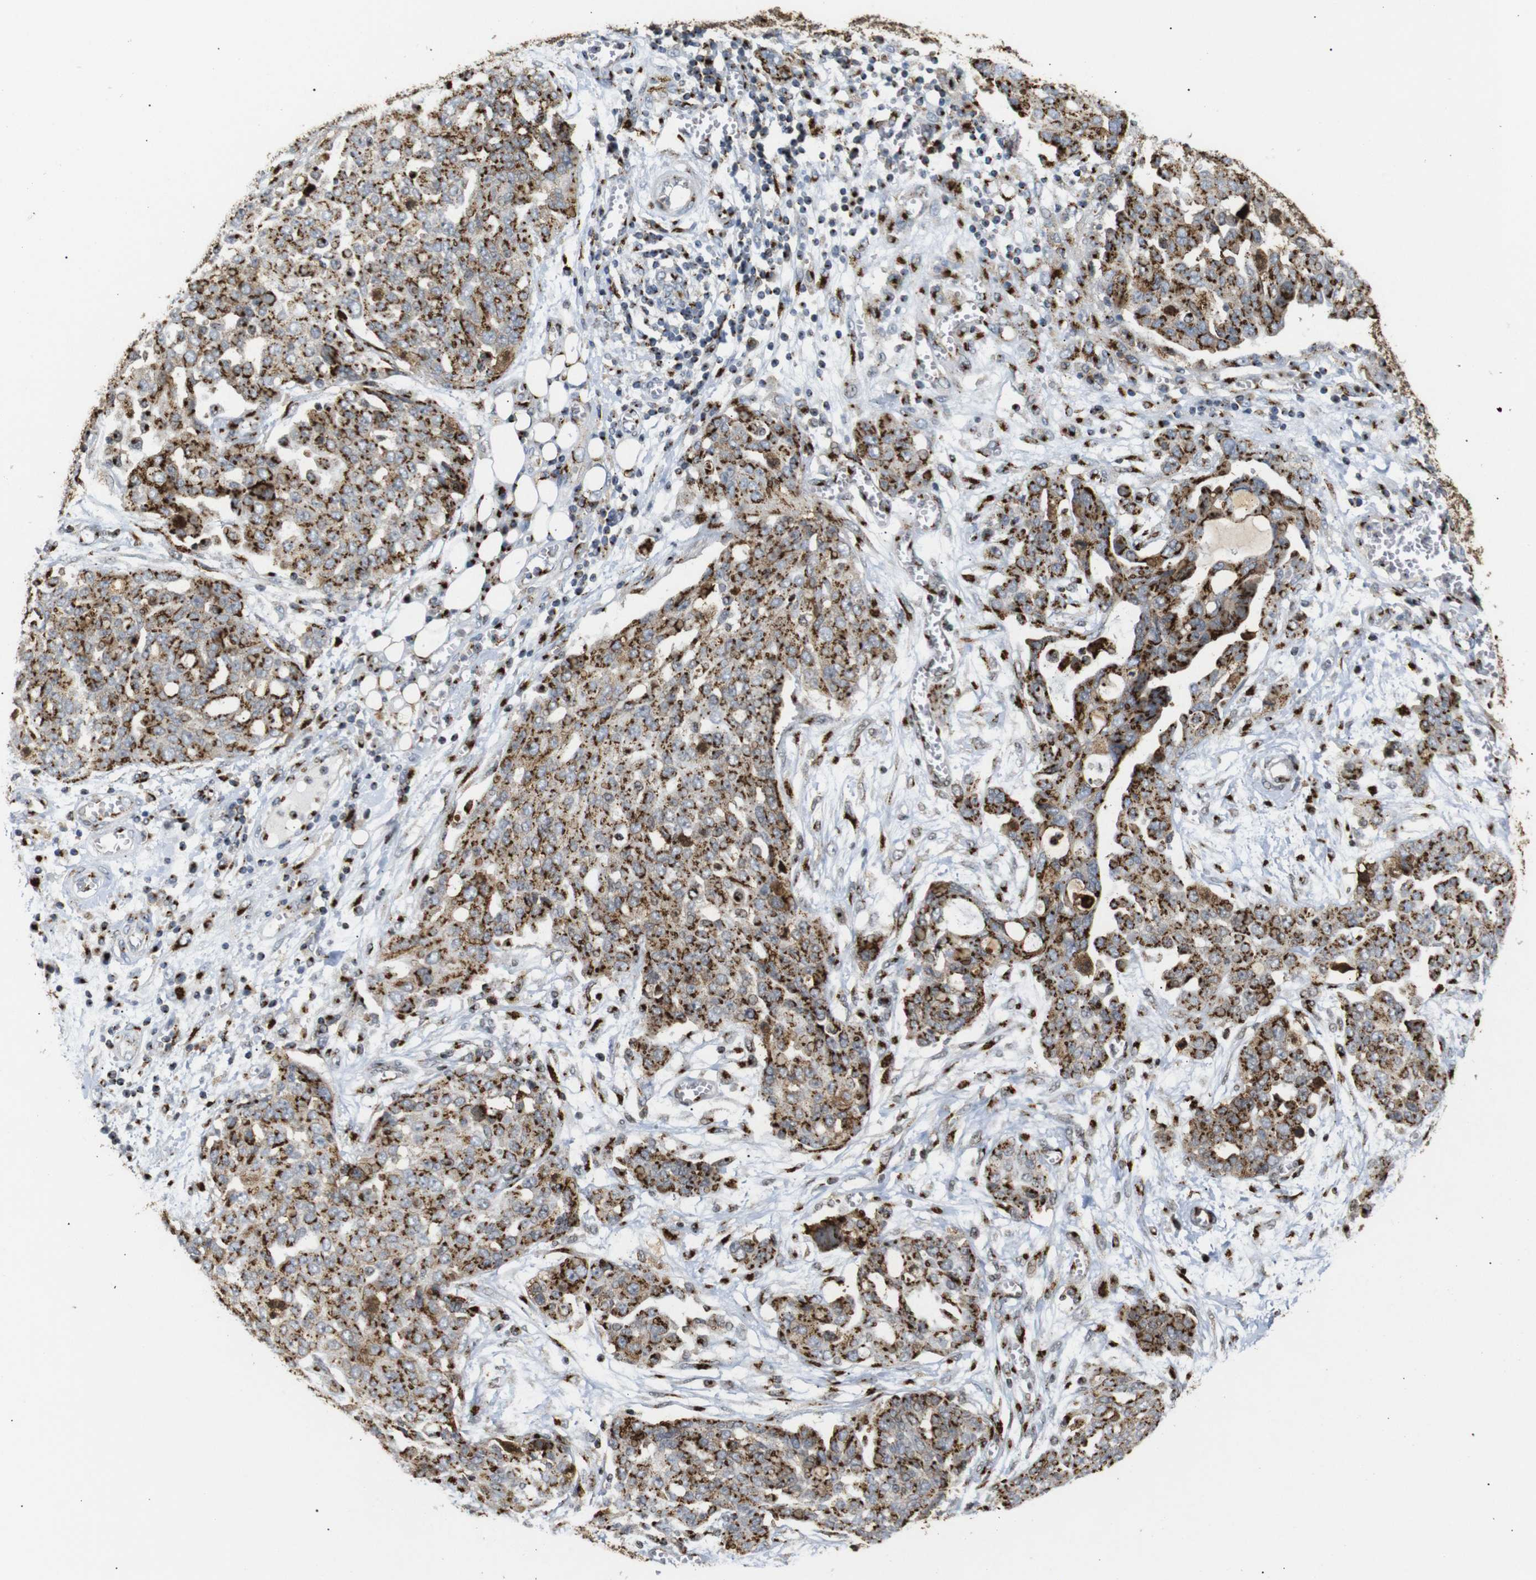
{"staining": {"intensity": "strong", "quantity": ">75%", "location": "cytoplasmic/membranous"}, "tissue": "ovarian cancer", "cell_type": "Tumor cells", "image_type": "cancer", "snomed": [{"axis": "morphology", "description": "Cystadenocarcinoma, serous, NOS"}, {"axis": "topography", "description": "Soft tissue"}, {"axis": "topography", "description": "Ovary"}], "caption": "Ovarian cancer (serous cystadenocarcinoma) was stained to show a protein in brown. There is high levels of strong cytoplasmic/membranous positivity in about >75% of tumor cells.", "gene": "TGOLN2", "patient": {"sex": "female", "age": 57}}